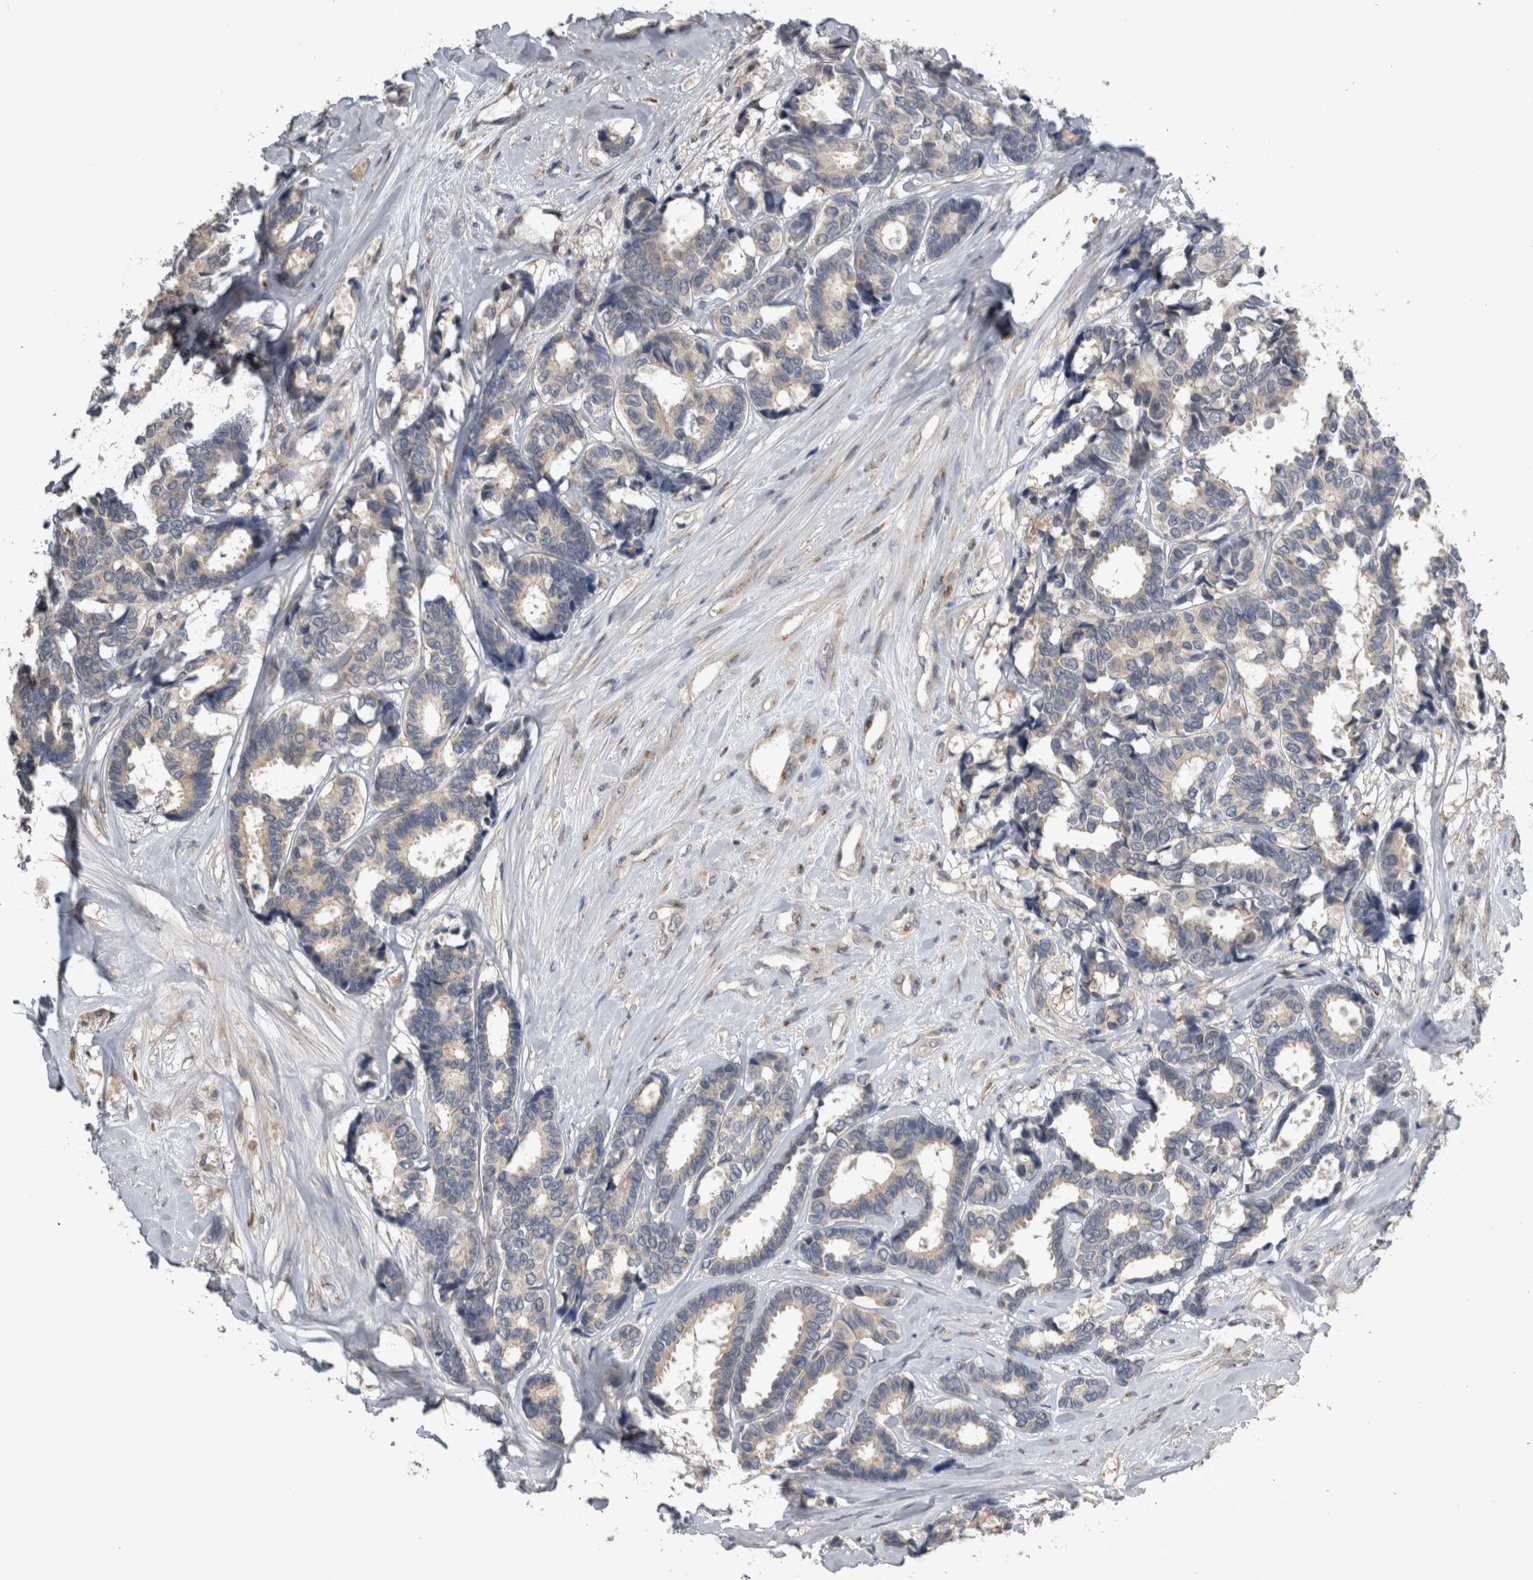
{"staining": {"intensity": "negative", "quantity": "none", "location": "none"}, "tissue": "breast cancer", "cell_type": "Tumor cells", "image_type": "cancer", "snomed": [{"axis": "morphology", "description": "Duct carcinoma"}, {"axis": "topography", "description": "Breast"}], "caption": "Immunohistochemistry (IHC) histopathology image of breast invasive ductal carcinoma stained for a protein (brown), which displays no expression in tumor cells. (DAB (3,3'-diaminobenzidine) immunohistochemistry, high magnification).", "gene": "ANXA13", "patient": {"sex": "female", "age": 87}}